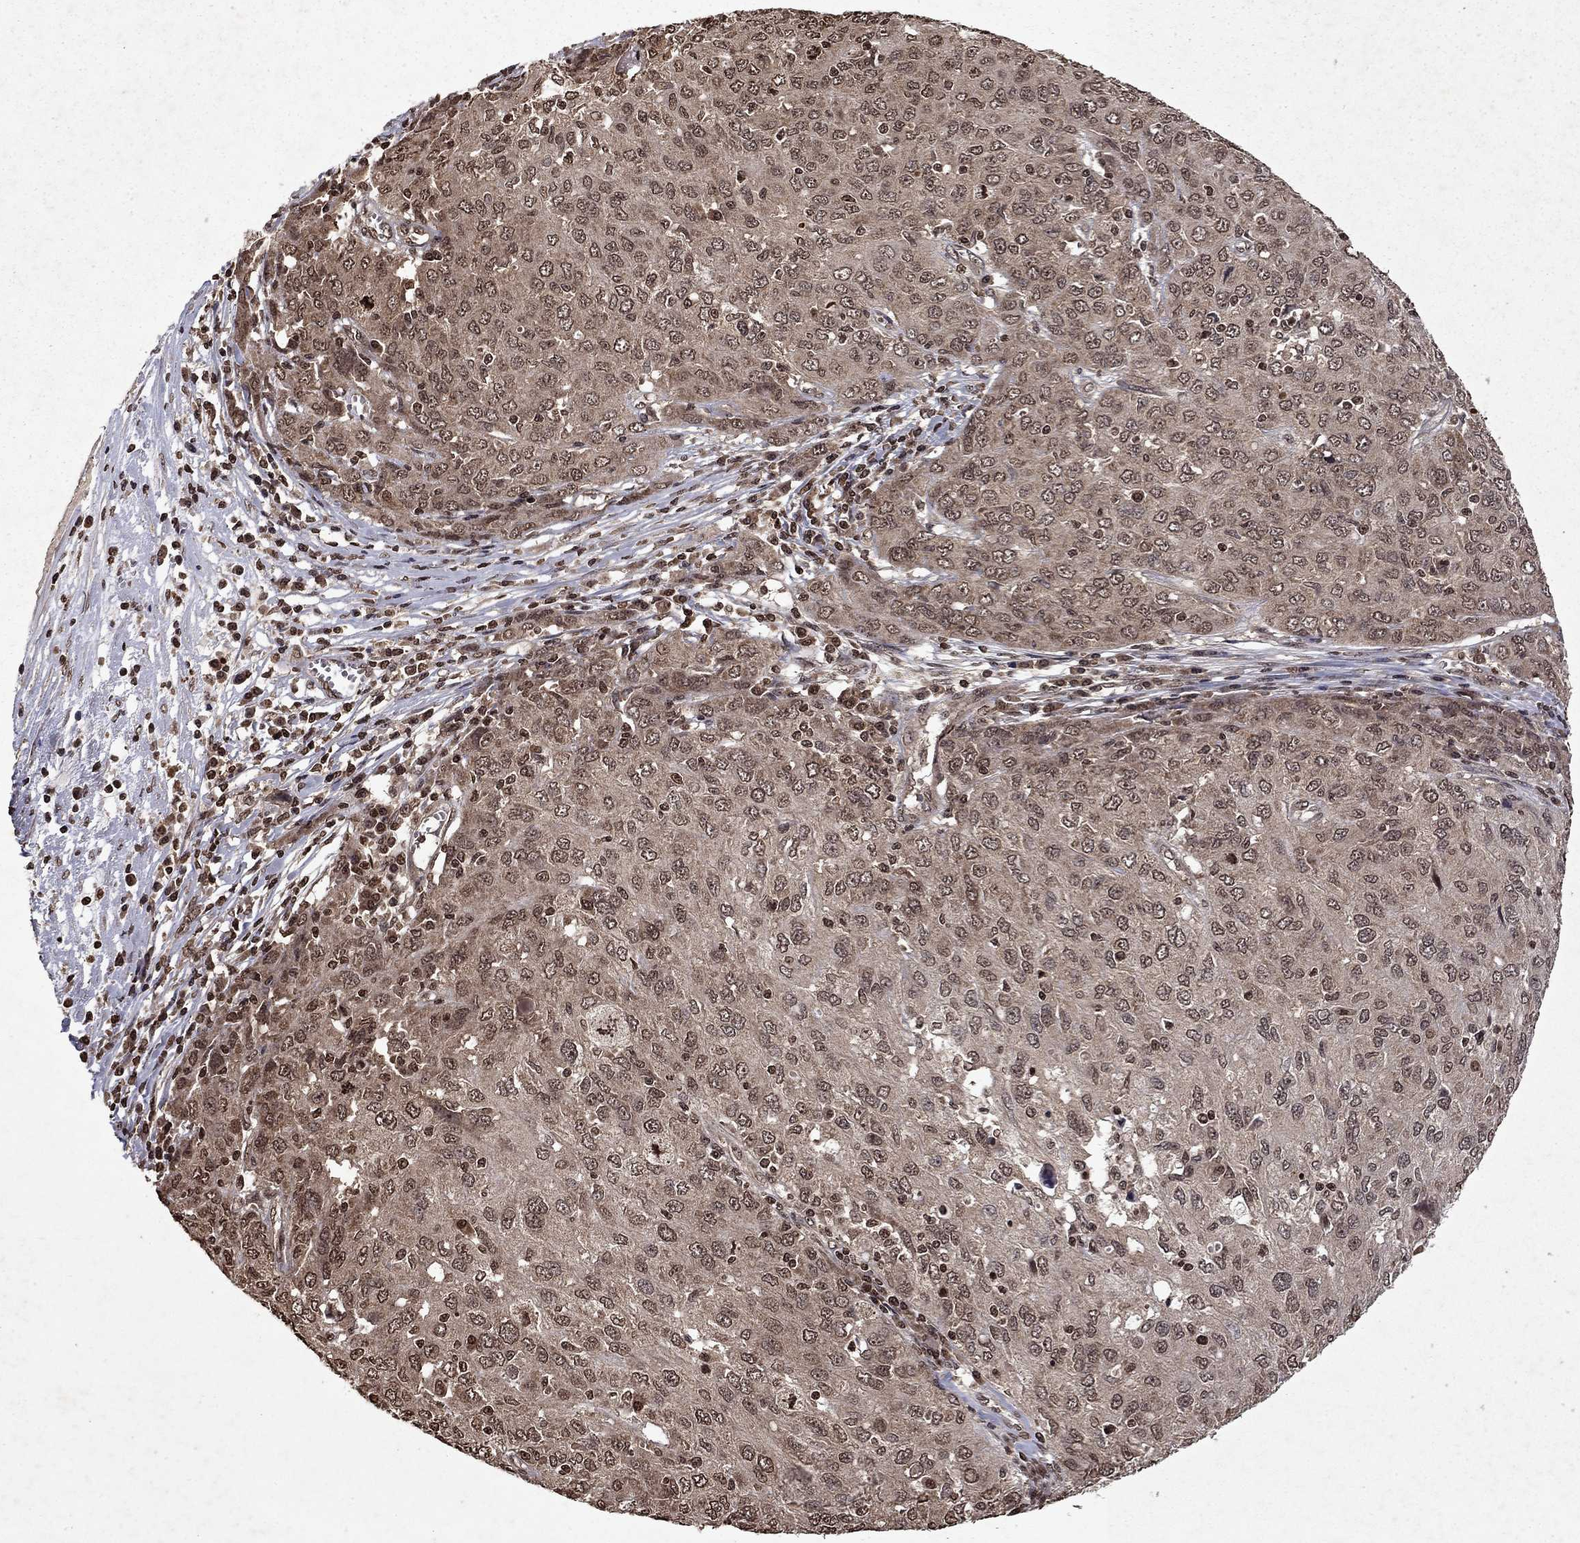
{"staining": {"intensity": "weak", "quantity": "25%-75%", "location": "cytoplasmic/membranous"}, "tissue": "ovarian cancer", "cell_type": "Tumor cells", "image_type": "cancer", "snomed": [{"axis": "morphology", "description": "Carcinoma, endometroid"}, {"axis": "topography", "description": "Ovary"}], "caption": "Ovarian cancer (endometroid carcinoma) stained for a protein exhibits weak cytoplasmic/membranous positivity in tumor cells.", "gene": "PIN4", "patient": {"sex": "female", "age": 50}}